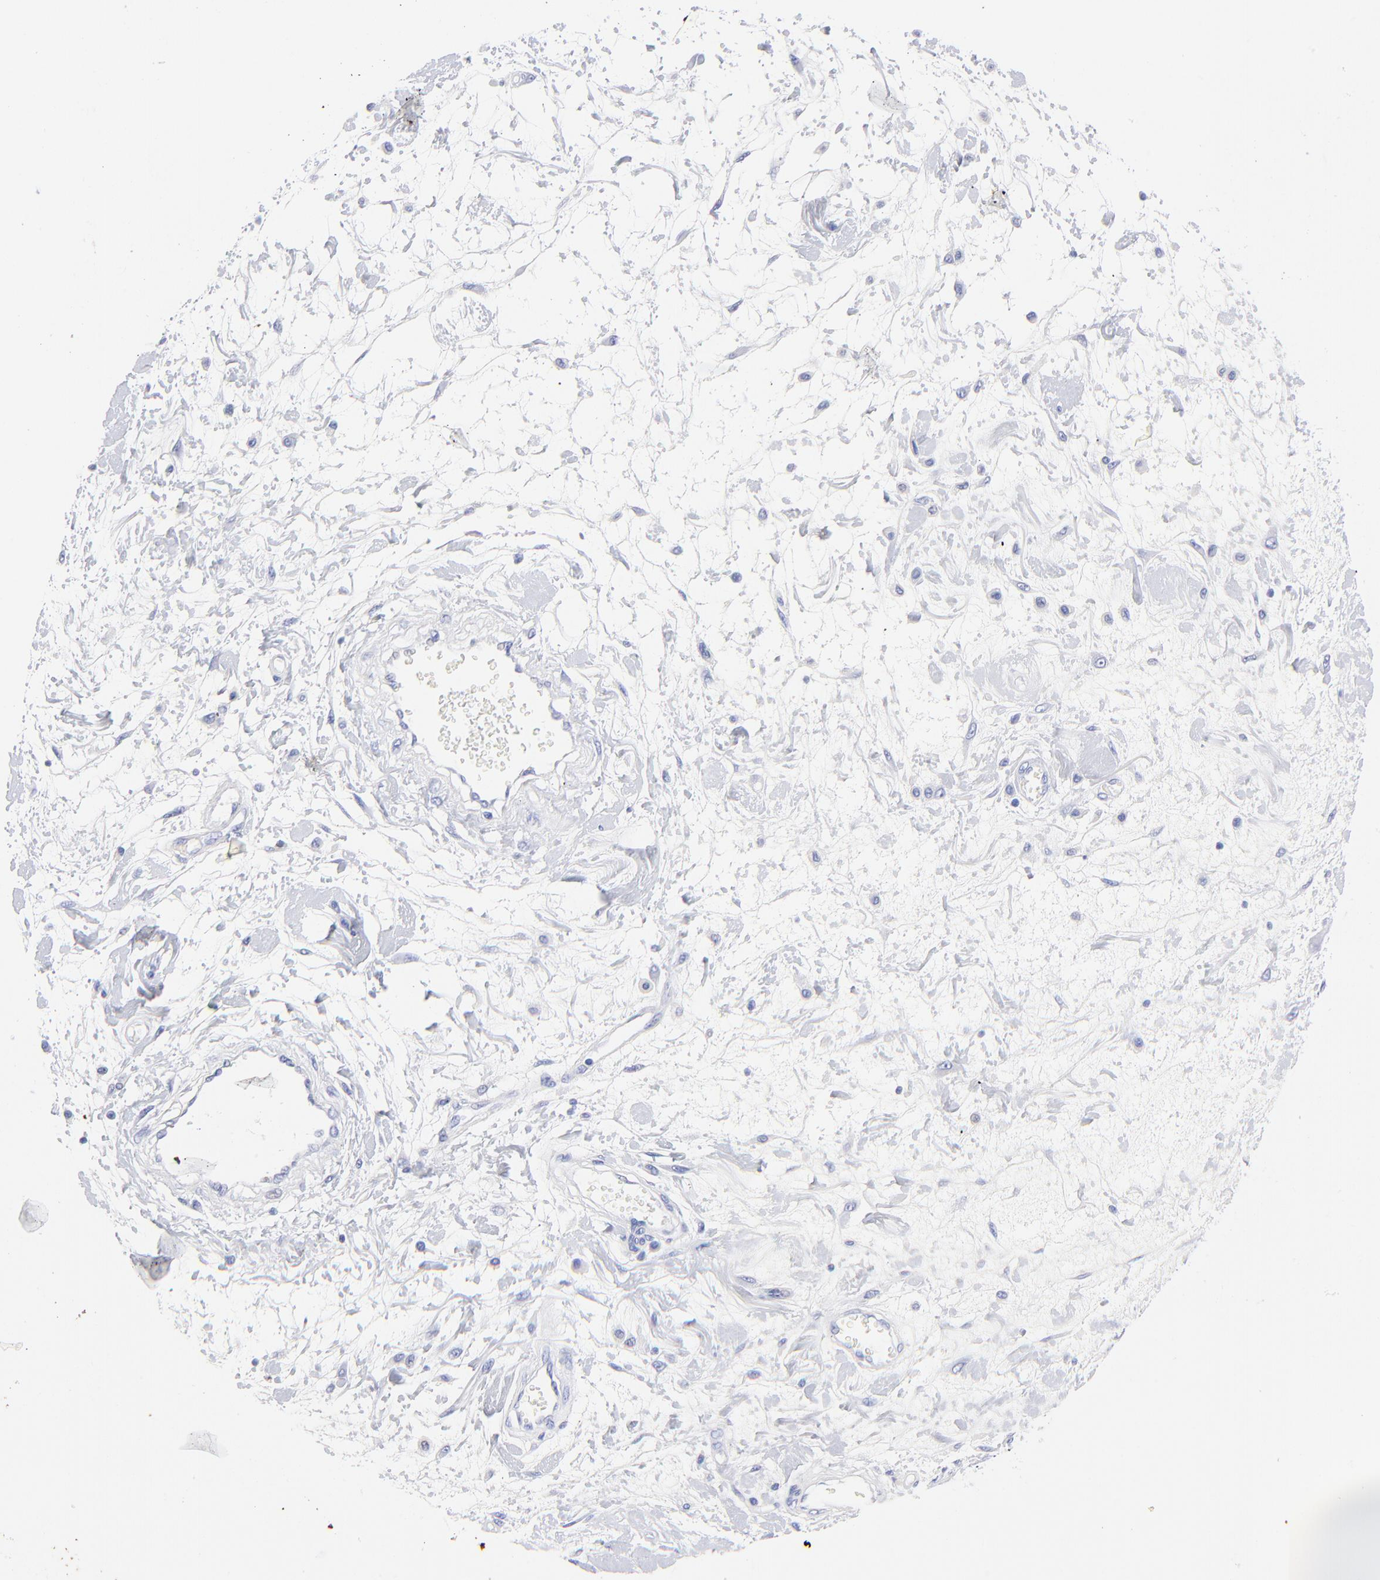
{"staining": {"intensity": "negative", "quantity": "none", "location": "none"}, "tissue": "liver cancer", "cell_type": "Tumor cells", "image_type": "cancer", "snomed": [{"axis": "morphology", "description": "Carcinoma, Hepatocellular, NOS"}, {"axis": "topography", "description": "Liver"}], "caption": "The micrograph exhibits no staining of tumor cells in hepatocellular carcinoma (liver).", "gene": "HORMAD2", "patient": {"sex": "female", "age": 66}}